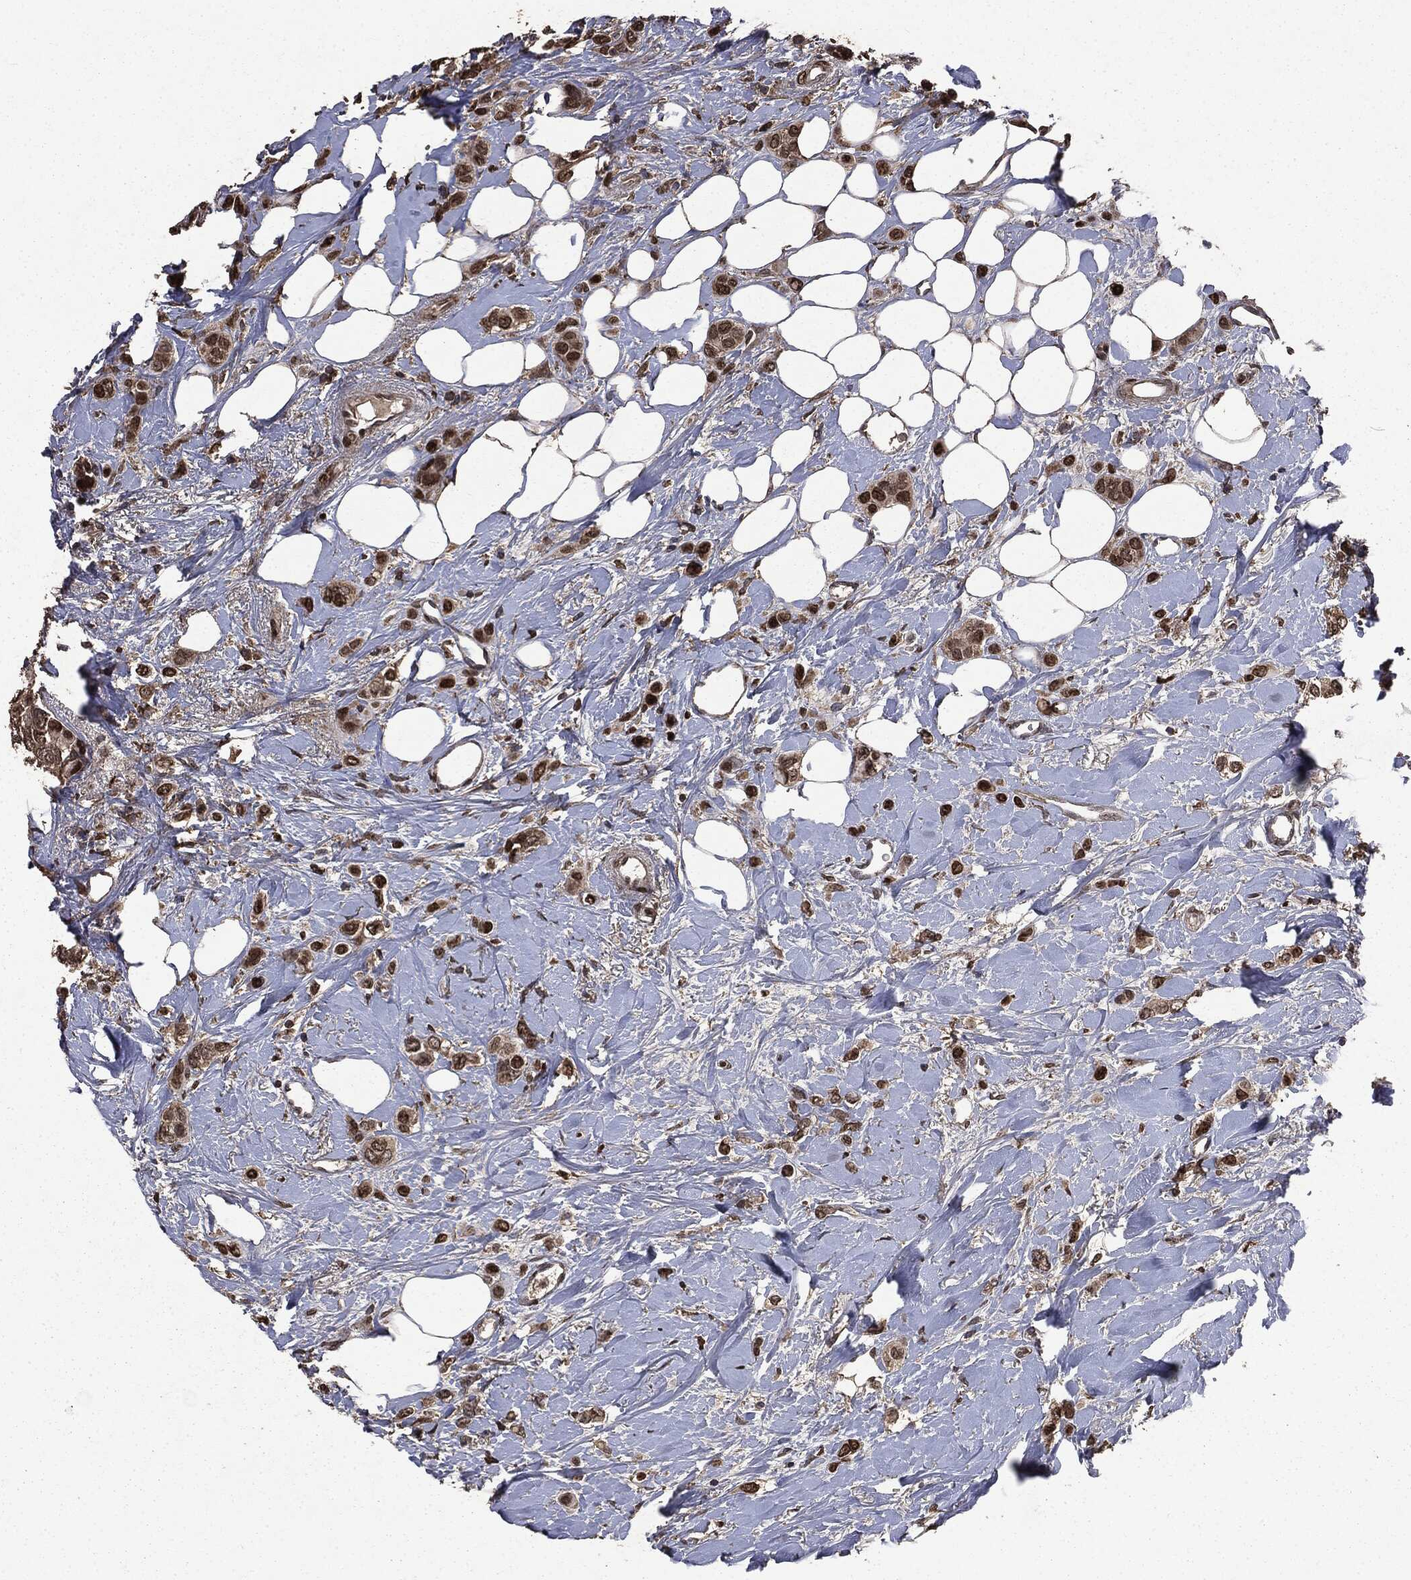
{"staining": {"intensity": "strong", "quantity": ">75%", "location": "nuclear"}, "tissue": "breast cancer", "cell_type": "Tumor cells", "image_type": "cancer", "snomed": [{"axis": "morphology", "description": "Lobular carcinoma"}, {"axis": "topography", "description": "Breast"}], "caption": "Brown immunohistochemical staining in human breast cancer (lobular carcinoma) exhibits strong nuclear staining in about >75% of tumor cells. The protein of interest is shown in brown color, while the nuclei are stained blue.", "gene": "PPP6R2", "patient": {"sex": "female", "age": 66}}